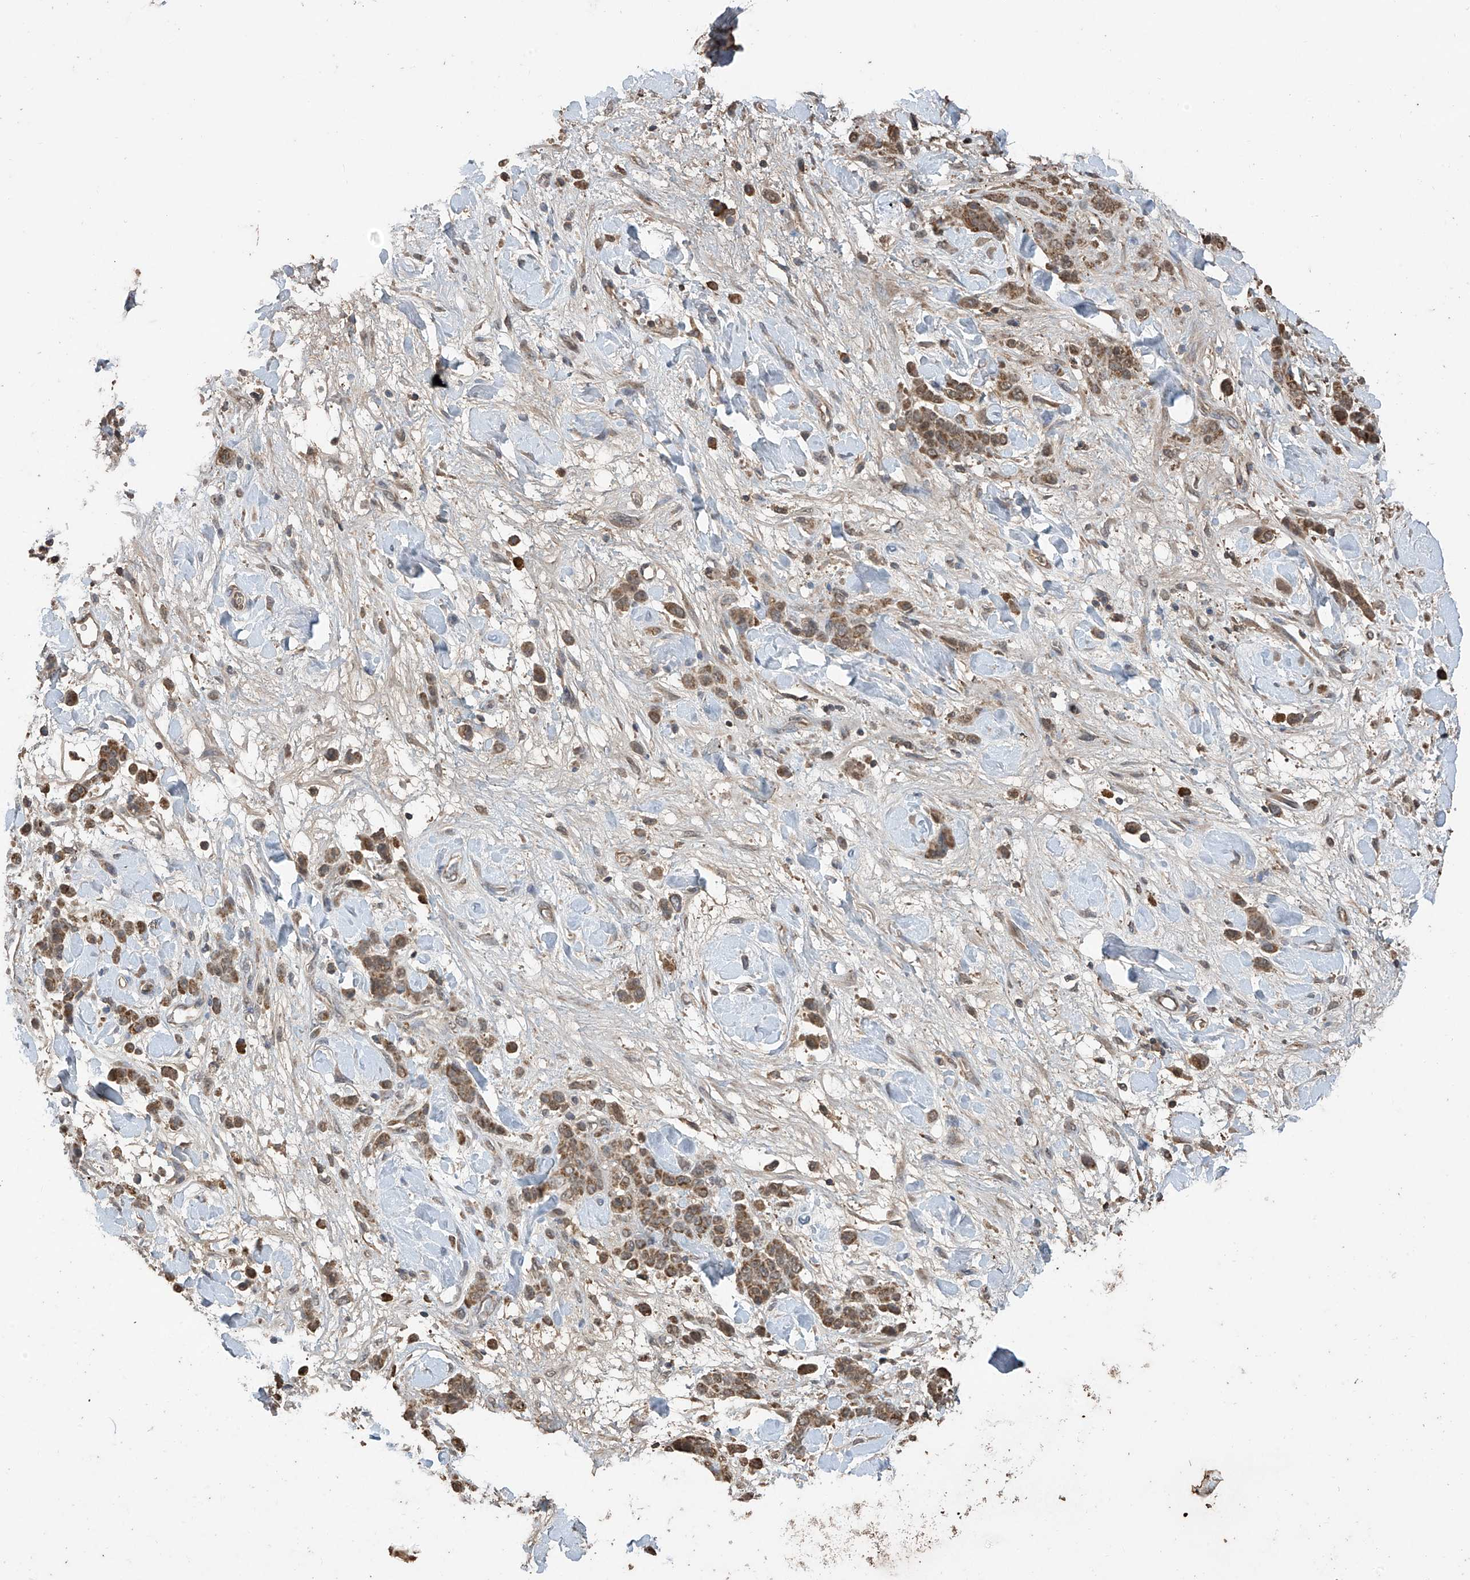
{"staining": {"intensity": "moderate", "quantity": ">75%", "location": "cytoplasmic/membranous"}, "tissue": "stomach cancer", "cell_type": "Tumor cells", "image_type": "cancer", "snomed": [{"axis": "morphology", "description": "Normal tissue, NOS"}, {"axis": "morphology", "description": "Adenocarcinoma, NOS"}, {"axis": "topography", "description": "Stomach"}], "caption": "IHC of stomach cancer demonstrates medium levels of moderate cytoplasmic/membranous expression in approximately >75% of tumor cells.", "gene": "PNPT1", "patient": {"sex": "male", "age": 82}}